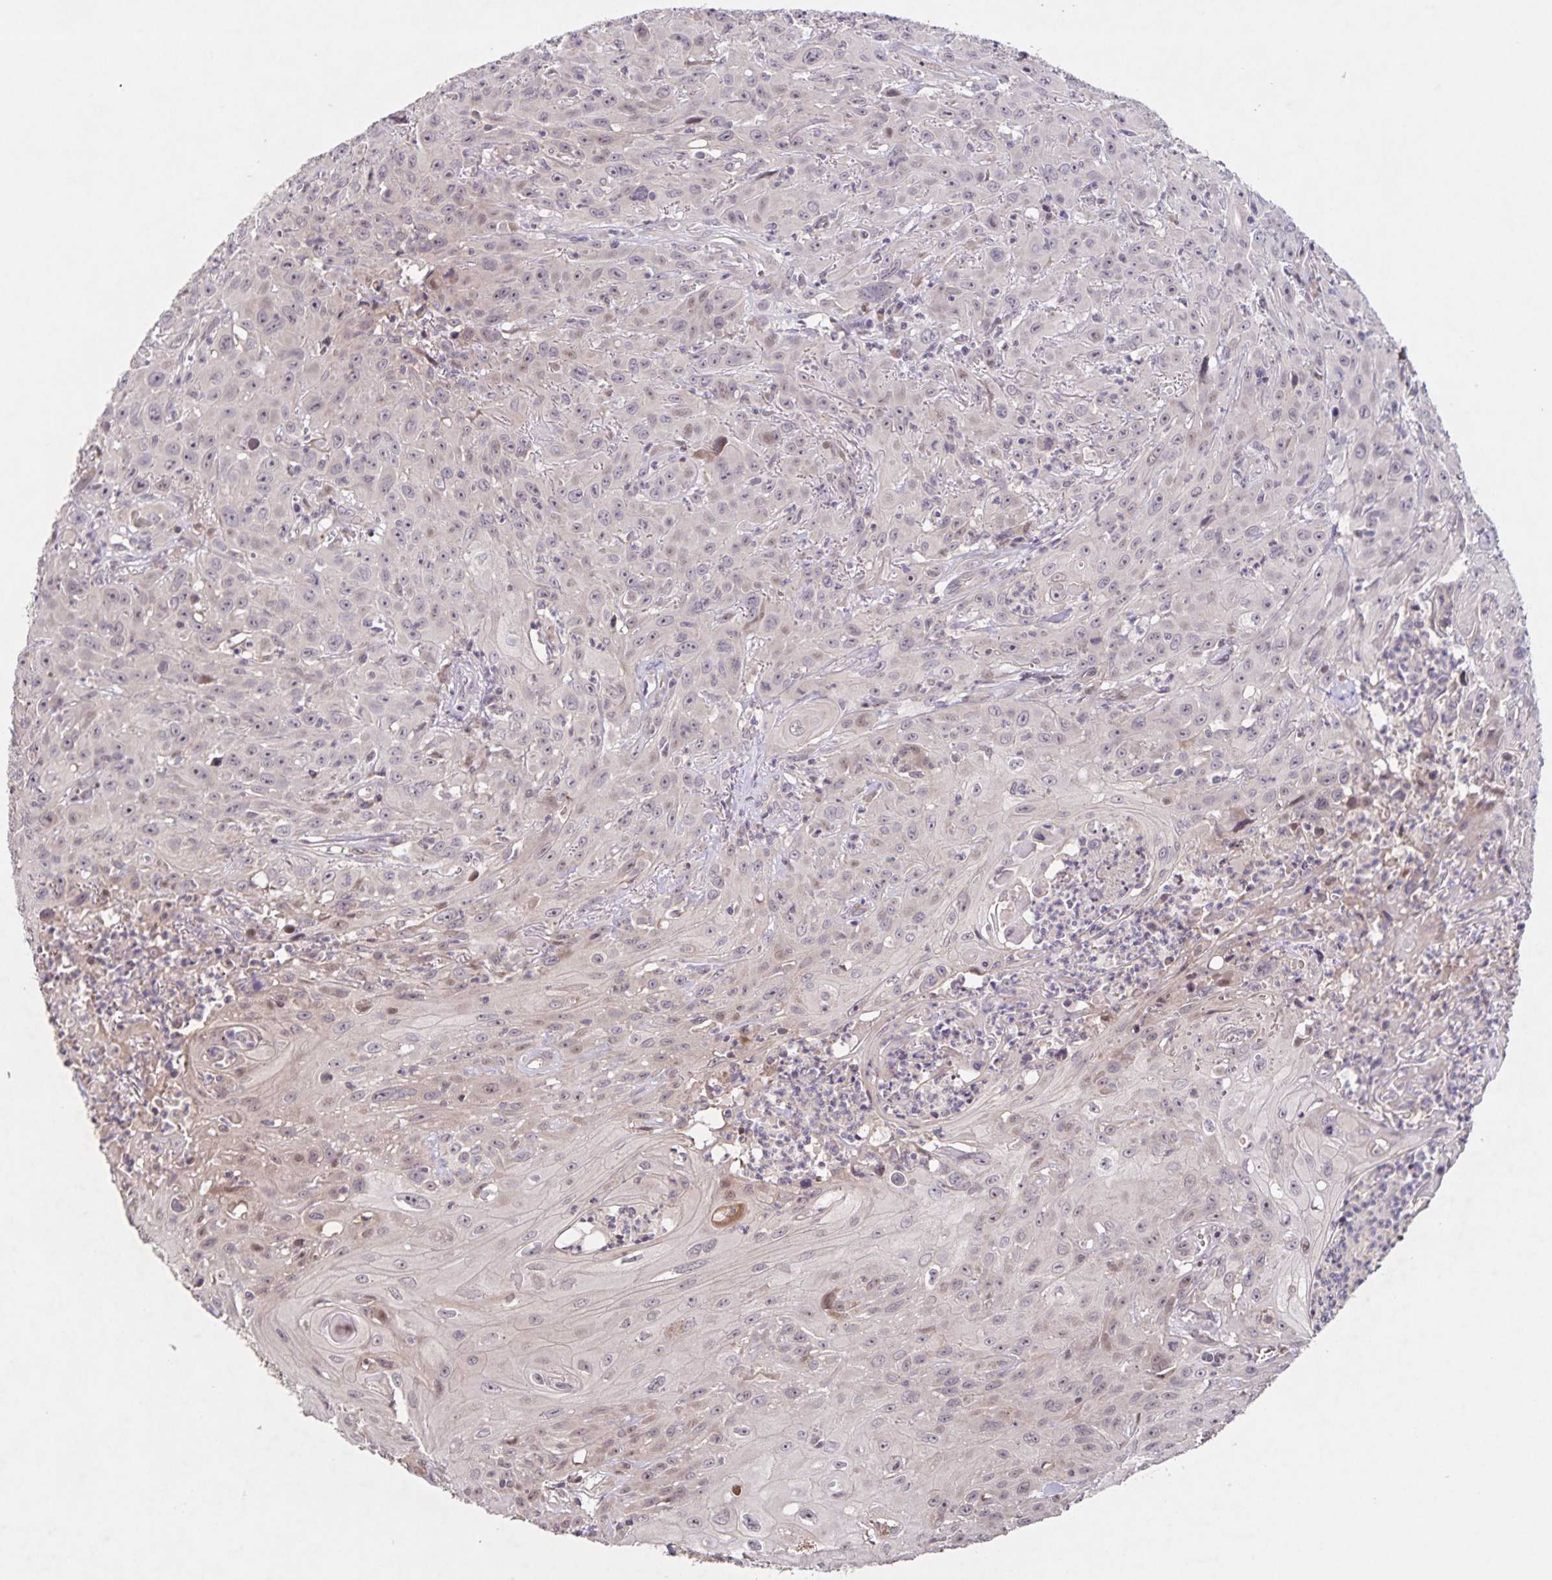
{"staining": {"intensity": "negative", "quantity": "none", "location": "none"}, "tissue": "head and neck cancer", "cell_type": "Tumor cells", "image_type": "cancer", "snomed": [{"axis": "morphology", "description": "Squamous cell carcinoma, NOS"}, {"axis": "topography", "description": "Skin"}, {"axis": "topography", "description": "Head-Neck"}], "caption": "Image shows no significant protein positivity in tumor cells of head and neck cancer (squamous cell carcinoma).", "gene": "GDF2", "patient": {"sex": "male", "age": 80}}